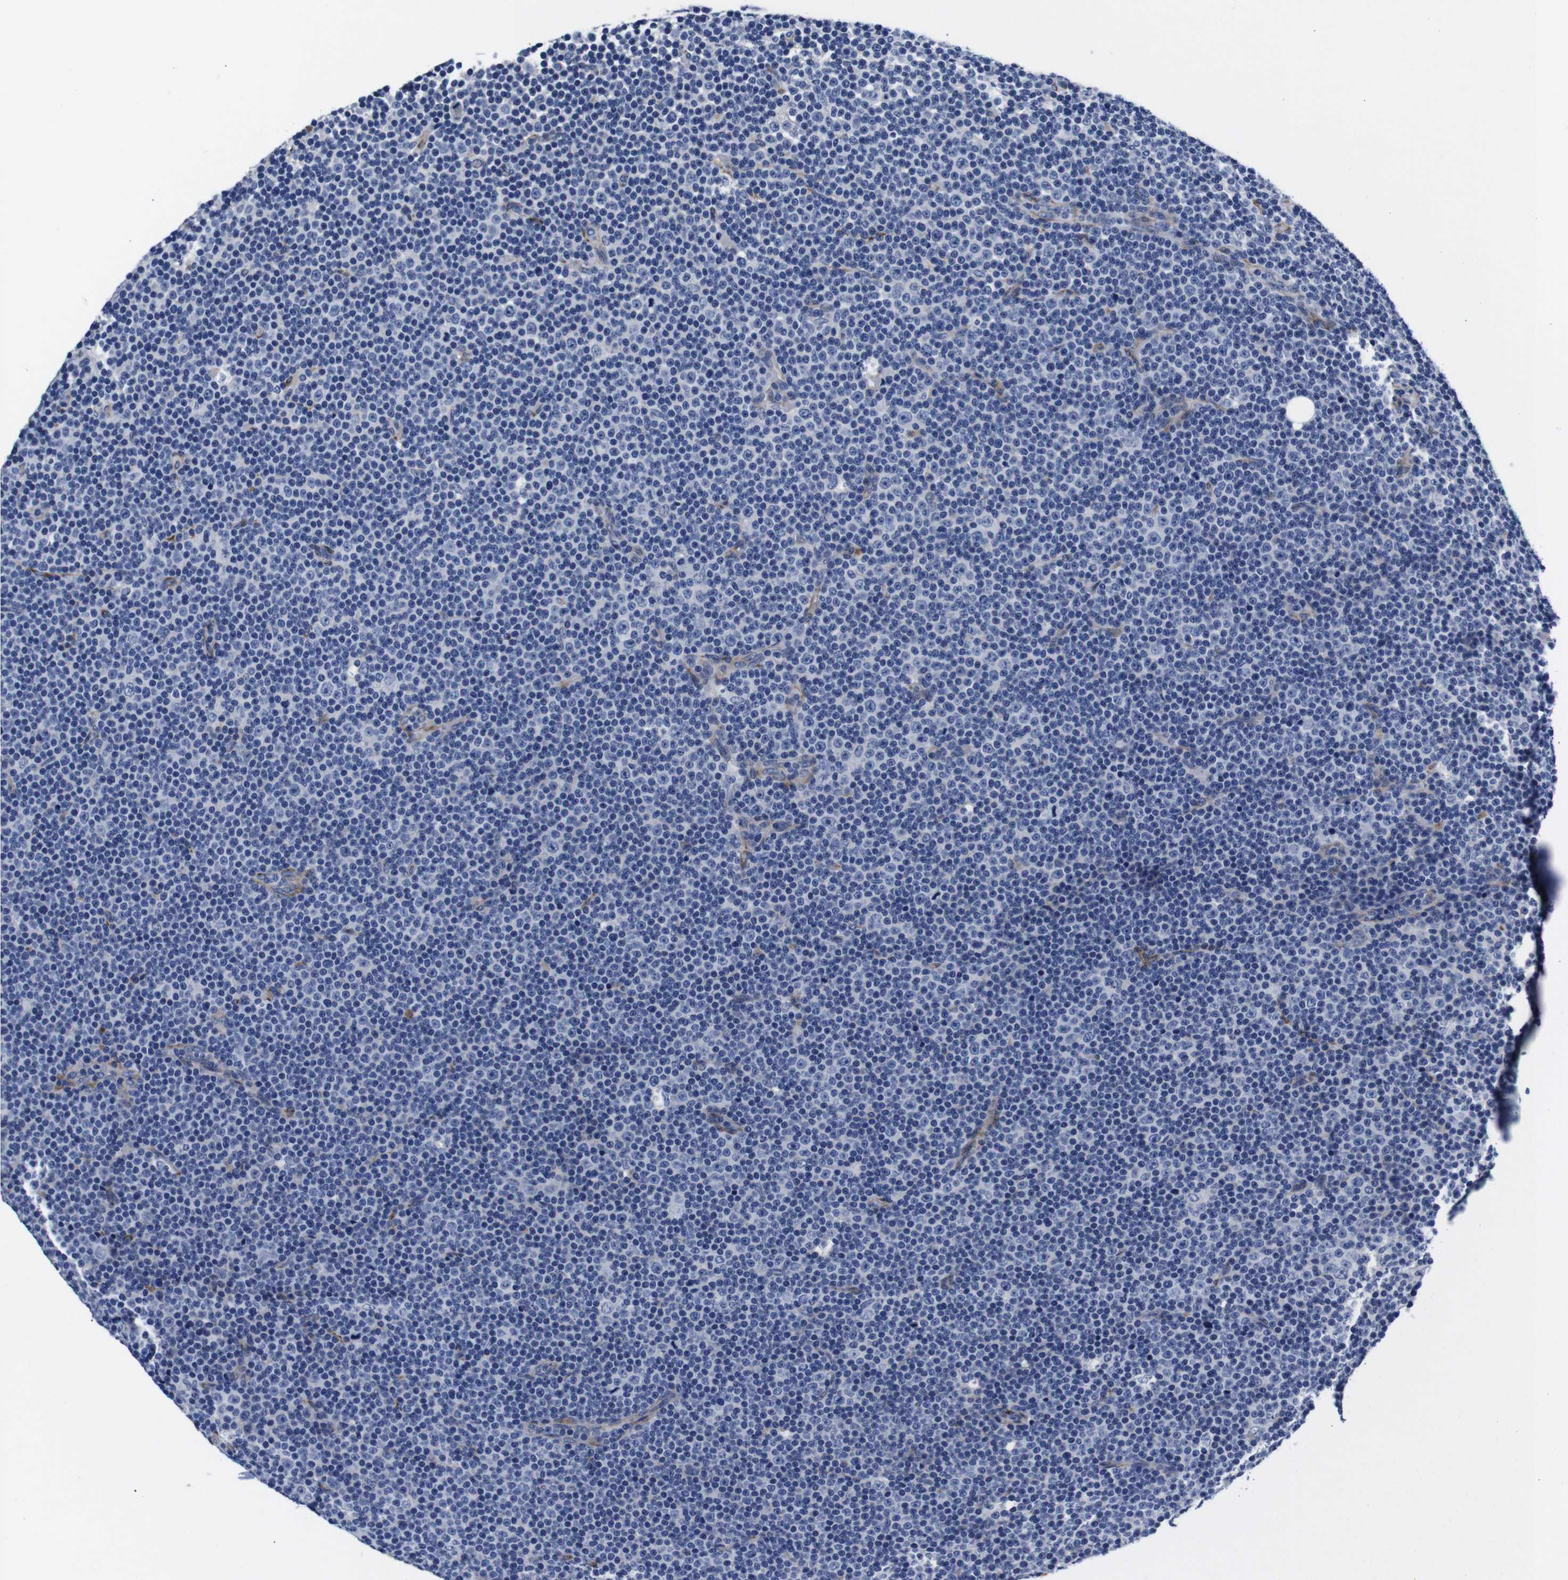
{"staining": {"intensity": "negative", "quantity": "none", "location": "none"}, "tissue": "lymphoma", "cell_type": "Tumor cells", "image_type": "cancer", "snomed": [{"axis": "morphology", "description": "Malignant lymphoma, non-Hodgkin's type, Low grade"}, {"axis": "topography", "description": "Lymph node"}], "caption": "High magnification brightfield microscopy of lymphoma stained with DAB (brown) and counterstained with hematoxylin (blue): tumor cells show no significant expression.", "gene": "LRIG1", "patient": {"sex": "female", "age": 67}}